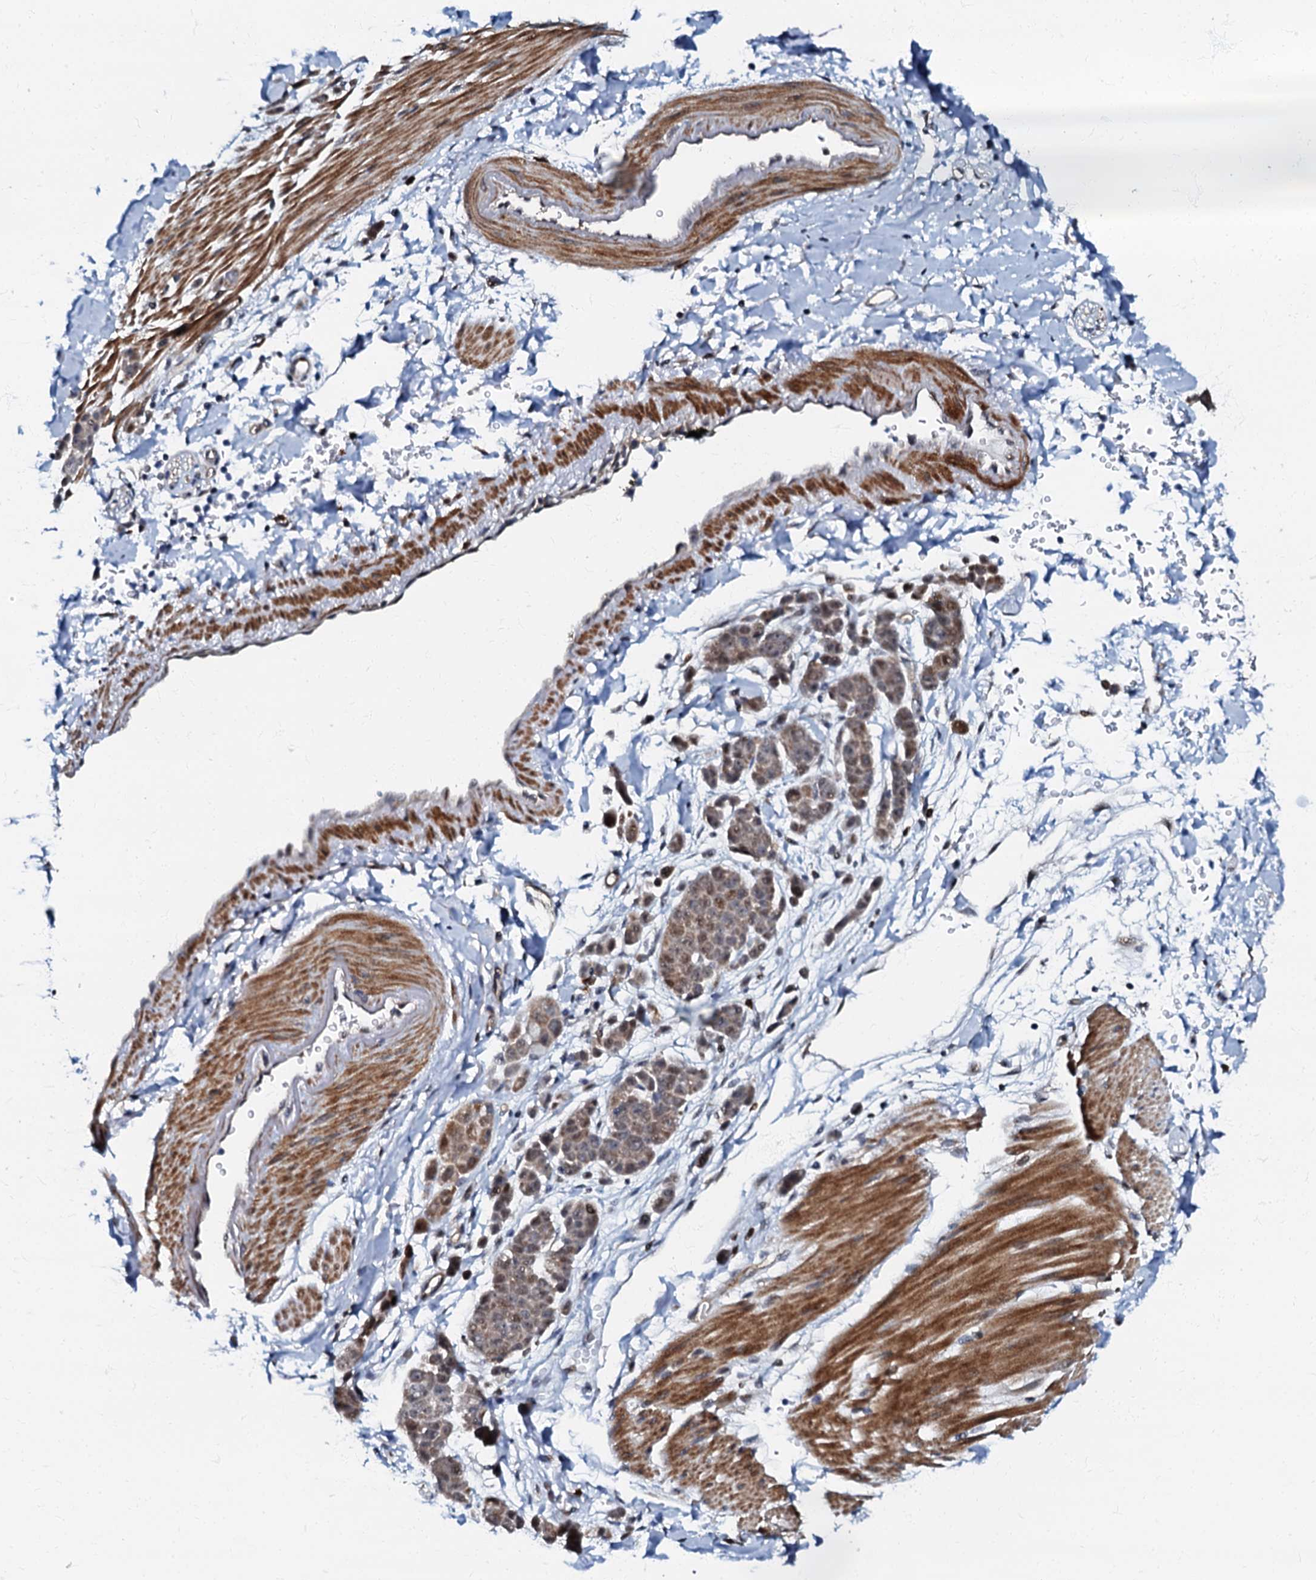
{"staining": {"intensity": "moderate", "quantity": "25%-75%", "location": "cytoplasmic/membranous,nuclear"}, "tissue": "pancreatic cancer", "cell_type": "Tumor cells", "image_type": "cancer", "snomed": [{"axis": "morphology", "description": "Normal tissue, NOS"}, {"axis": "morphology", "description": "Adenocarcinoma, NOS"}, {"axis": "topography", "description": "Pancreas"}], "caption": "The histopathology image reveals staining of pancreatic cancer, revealing moderate cytoplasmic/membranous and nuclear protein expression (brown color) within tumor cells.", "gene": "OLAH", "patient": {"sex": "female", "age": 64}}